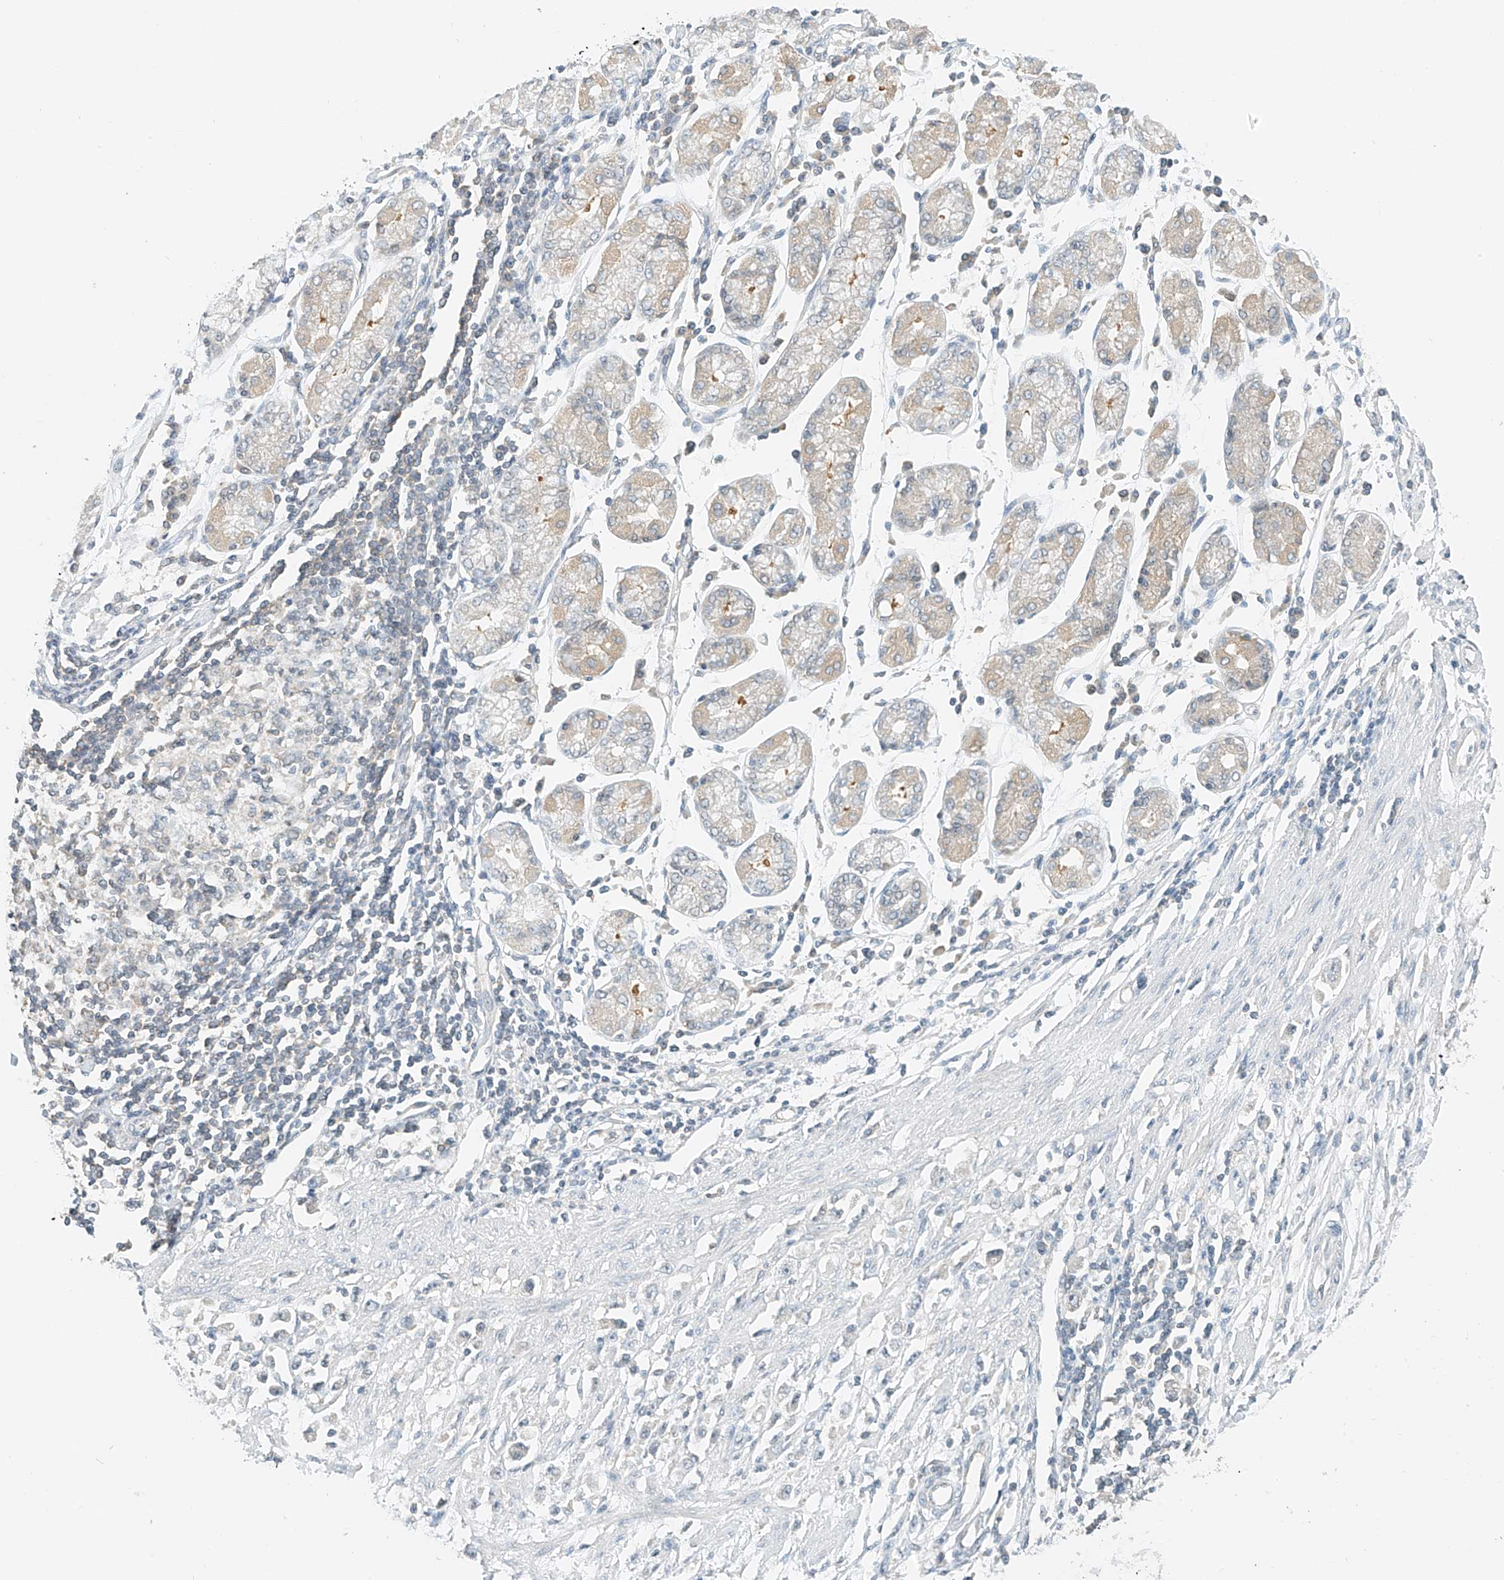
{"staining": {"intensity": "negative", "quantity": "none", "location": "none"}, "tissue": "stomach cancer", "cell_type": "Tumor cells", "image_type": "cancer", "snomed": [{"axis": "morphology", "description": "Adenocarcinoma, NOS"}, {"axis": "topography", "description": "Stomach"}], "caption": "This is an immunohistochemistry image of human stomach adenocarcinoma. There is no staining in tumor cells.", "gene": "PPA2", "patient": {"sex": "female", "age": 59}}